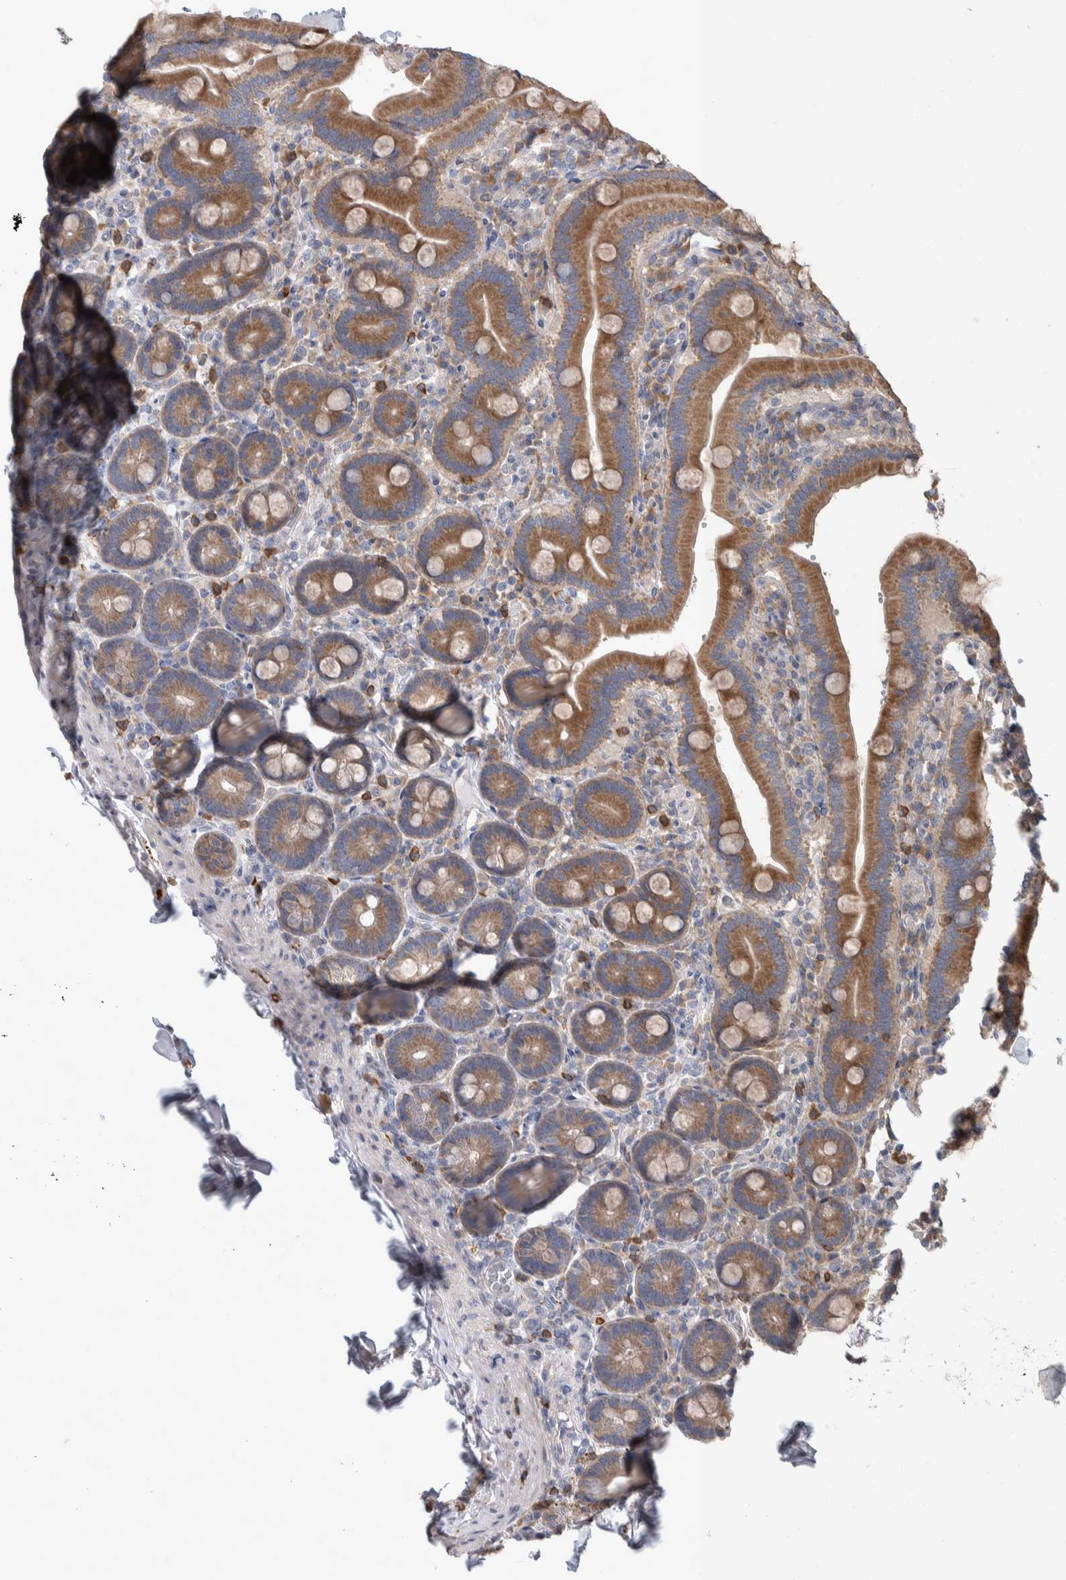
{"staining": {"intensity": "moderate", "quantity": ">75%", "location": "cytoplasmic/membranous"}, "tissue": "duodenum", "cell_type": "Glandular cells", "image_type": "normal", "snomed": [{"axis": "morphology", "description": "Normal tissue, NOS"}, {"axis": "topography", "description": "Duodenum"}], "caption": "A histopathology image showing moderate cytoplasmic/membranous positivity in about >75% of glandular cells in unremarkable duodenum, as visualized by brown immunohistochemical staining.", "gene": "IBTK", "patient": {"sex": "female", "age": 62}}